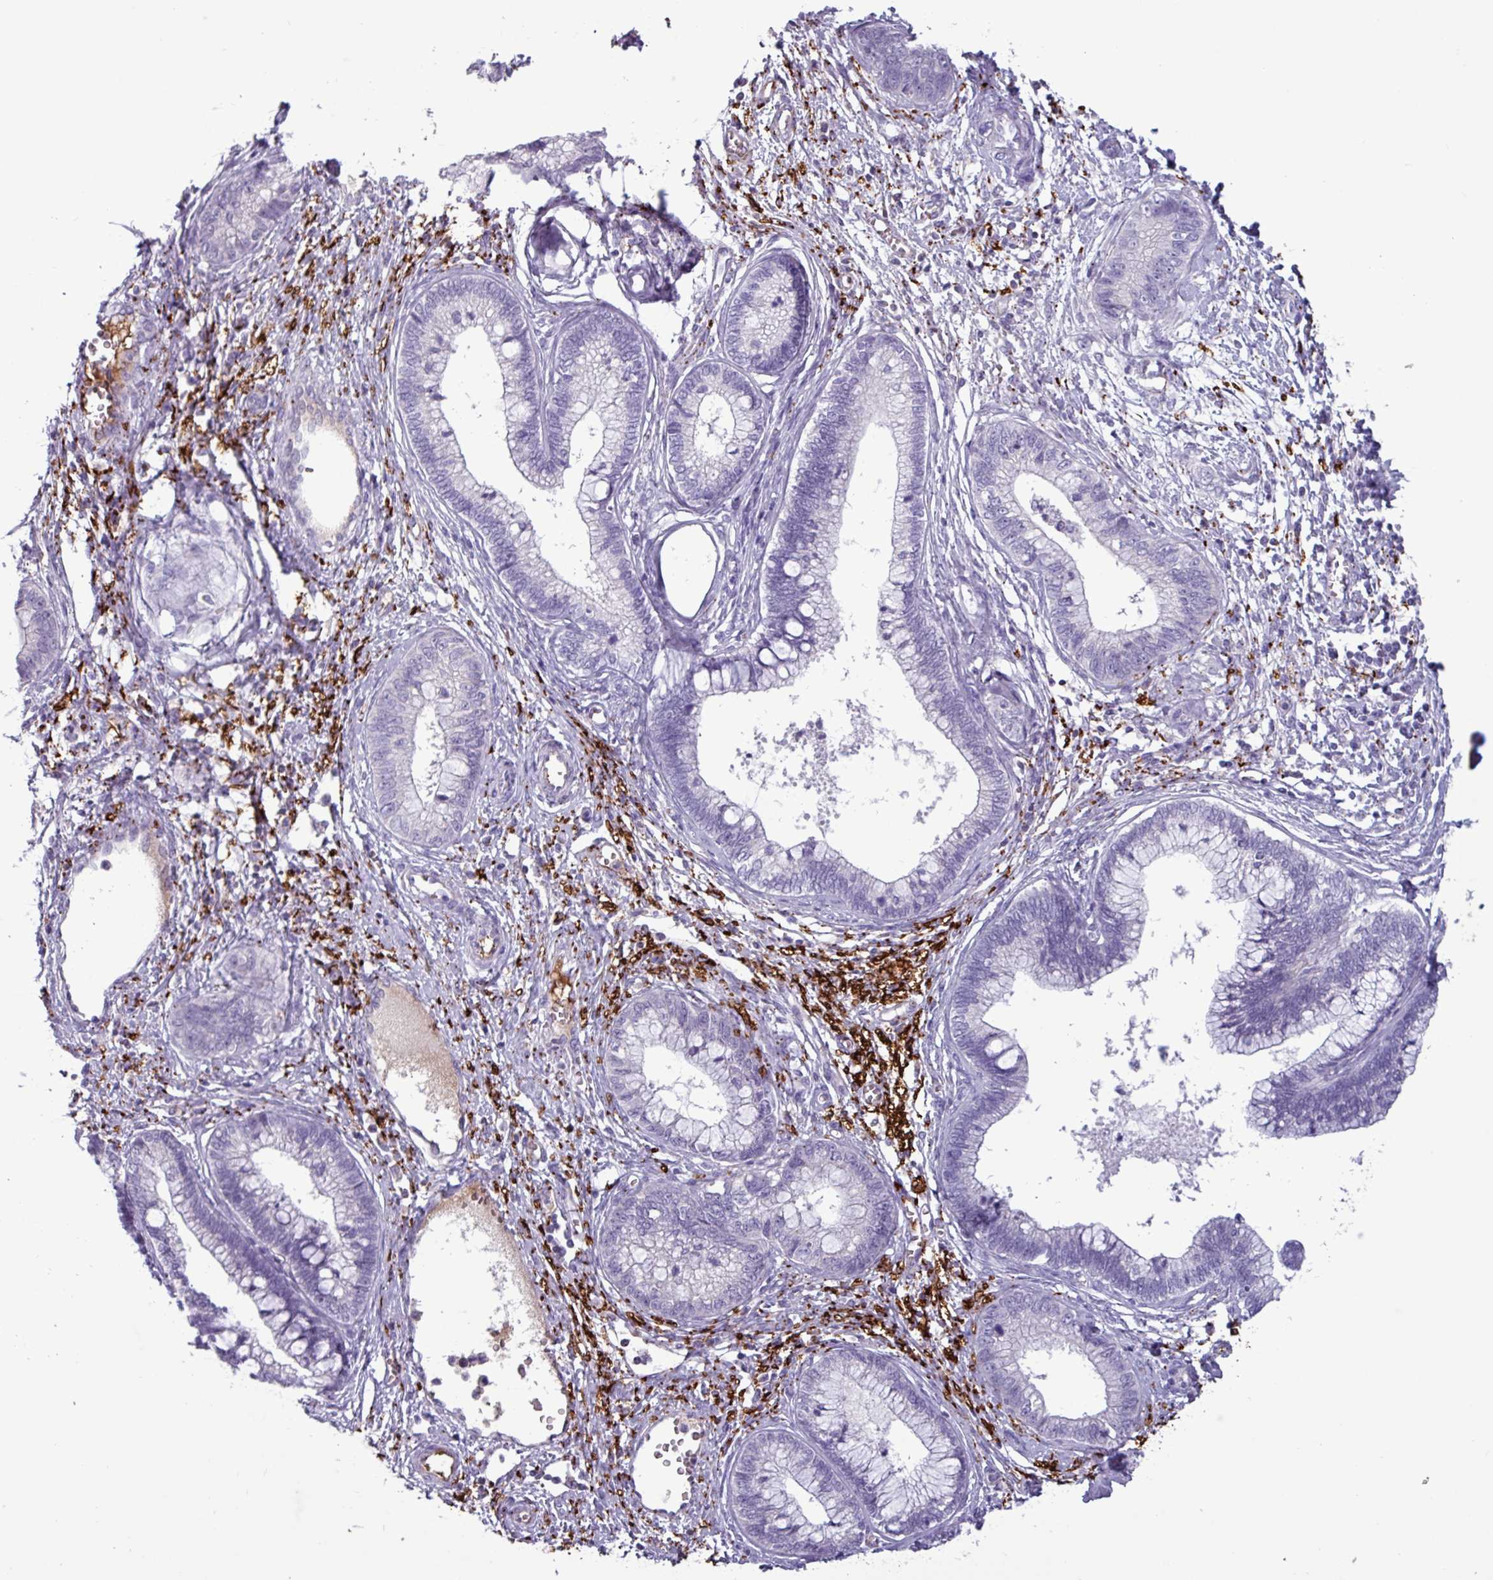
{"staining": {"intensity": "negative", "quantity": "none", "location": "none"}, "tissue": "cervical cancer", "cell_type": "Tumor cells", "image_type": "cancer", "snomed": [{"axis": "morphology", "description": "Adenocarcinoma, NOS"}, {"axis": "topography", "description": "Cervix"}], "caption": "Immunohistochemistry histopathology image of neoplastic tissue: human cervical adenocarcinoma stained with DAB (3,3'-diaminobenzidine) demonstrates no significant protein staining in tumor cells. (DAB (3,3'-diaminobenzidine) IHC, high magnification).", "gene": "PLIN2", "patient": {"sex": "female", "age": 44}}